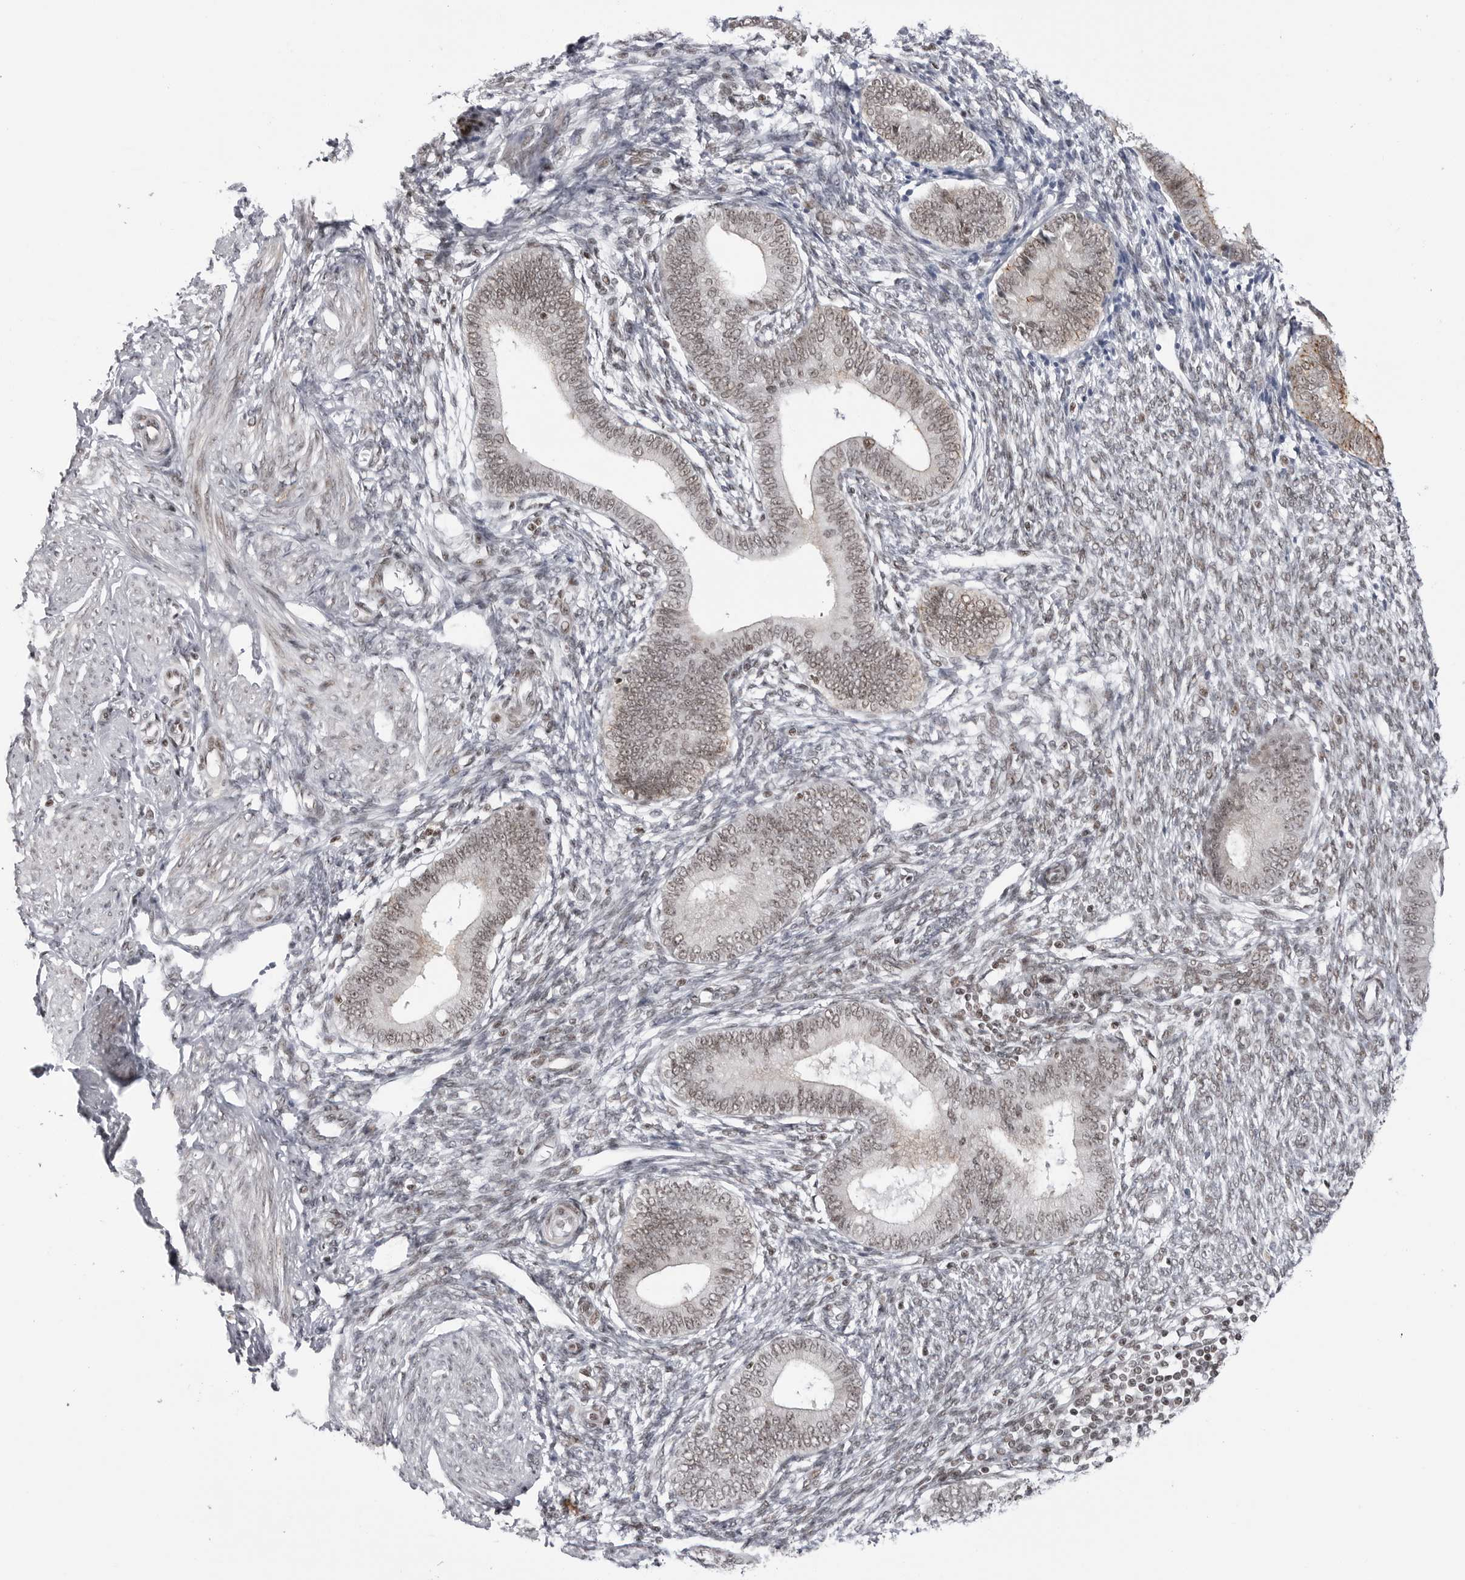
{"staining": {"intensity": "weak", "quantity": "25%-75%", "location": "nuclear"}, "tissue": "endometrium", "cell_type": "Cells in endometrial stroma", "image_type": "normal", "snomed": [{"axis": "morphology", "description": "Normal tissue, NOS"}, {"axis": "topography", "description": "Endometrium"}], "caption": "Immunohistochemical staining of normal endometrium displays weak nuclear protein expression in approximately 25%-75% of cells in endometrial stroma. The staining was performed using DAB, with brown indicating positive protein expression. Nuclei are stained blue with hematoxylin.", "gene": "TRIM66", "patient": {"sex": "female", "age": 46}}